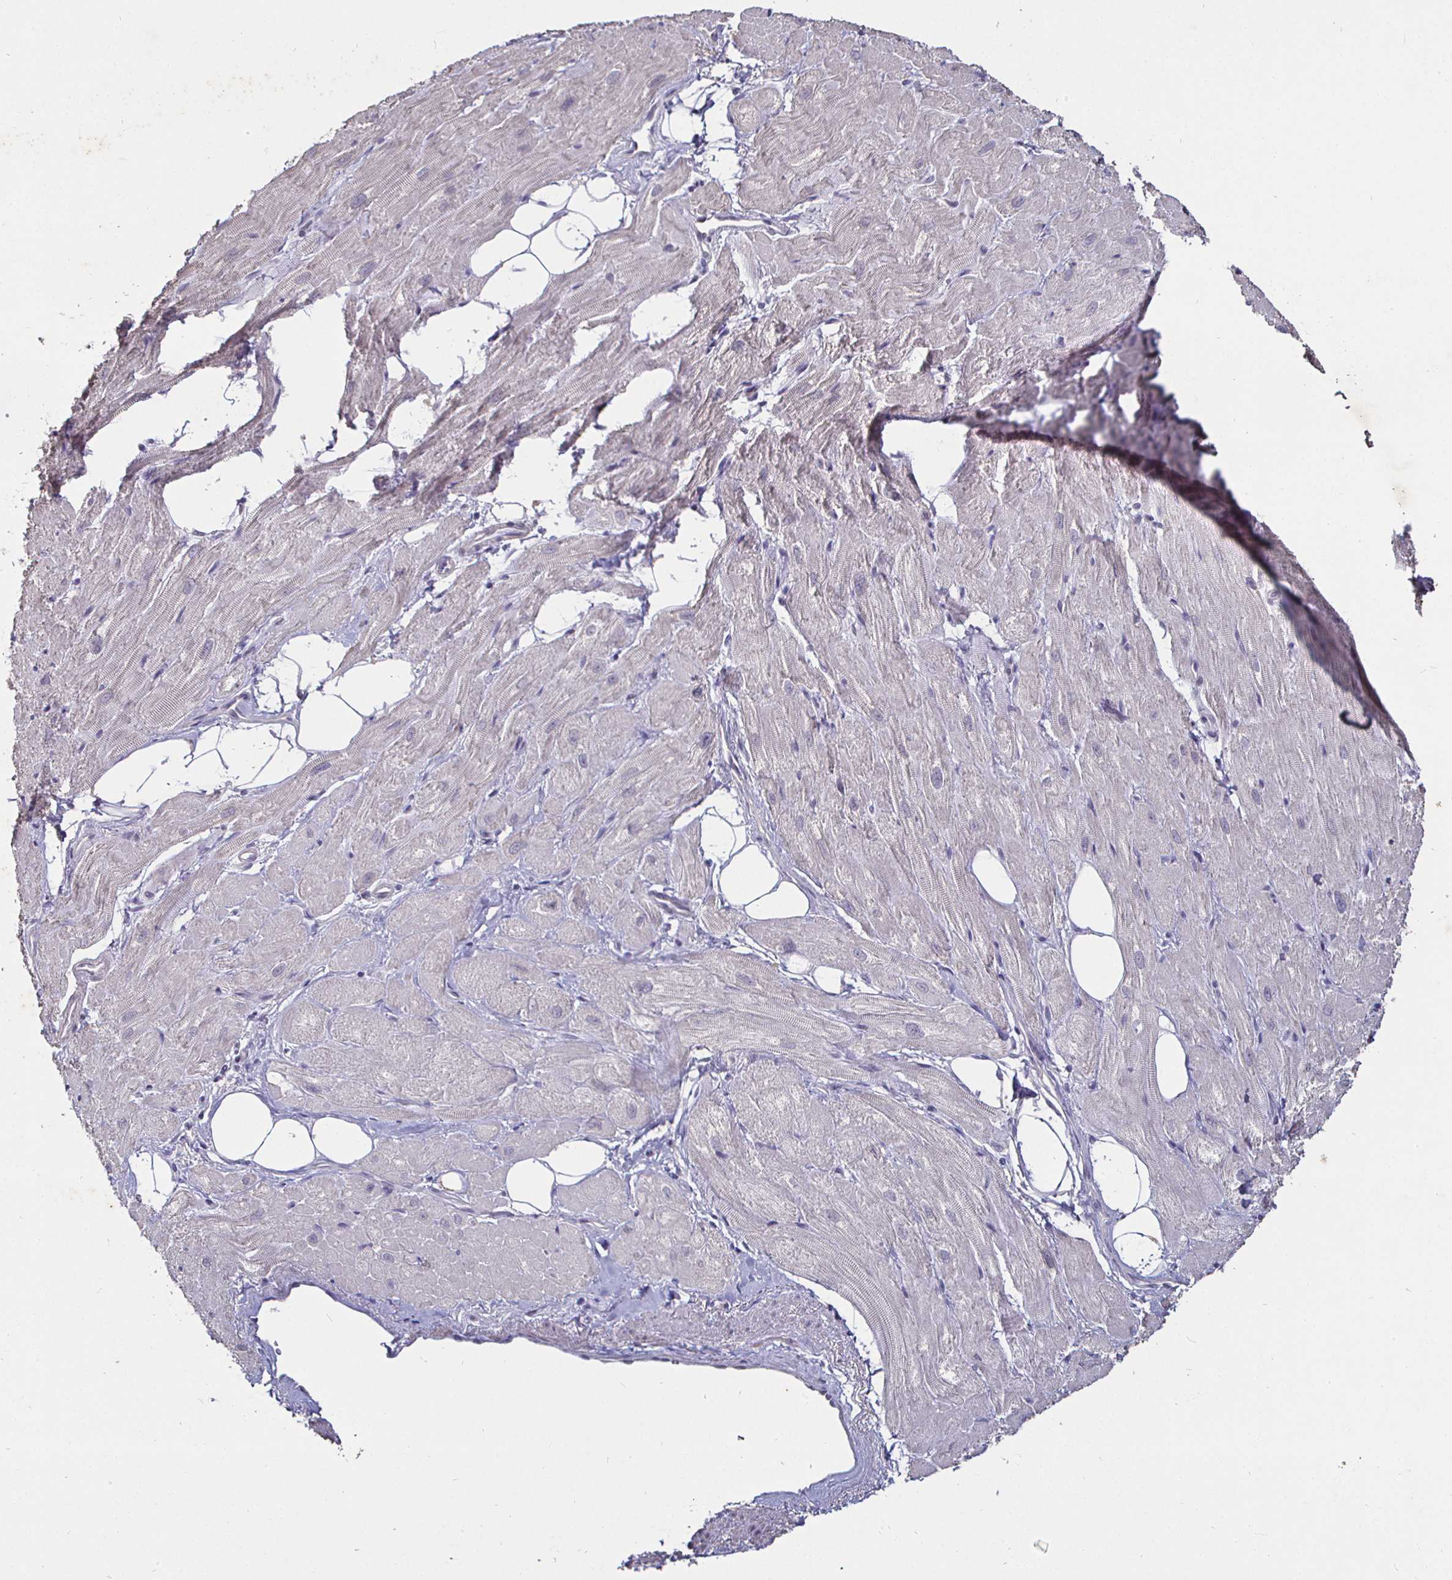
{"staining": {"intensity": "negative", "quantity": "none", "location": "none"}, "tissue": "heart muscle", "cell_type": "Cardiomyocytes", "image_type": "normal", "snomed": [{"axis": "morphology", "description": "Normal tissue, NOS"}, {"axis": "topography", "description": "Heart"}], "caption": "IHC of benign heart muscle exhibits no positivity in cardiomyocytes.", "gene": "MLH1", "patient": {"sex": "male", "age": 62}}